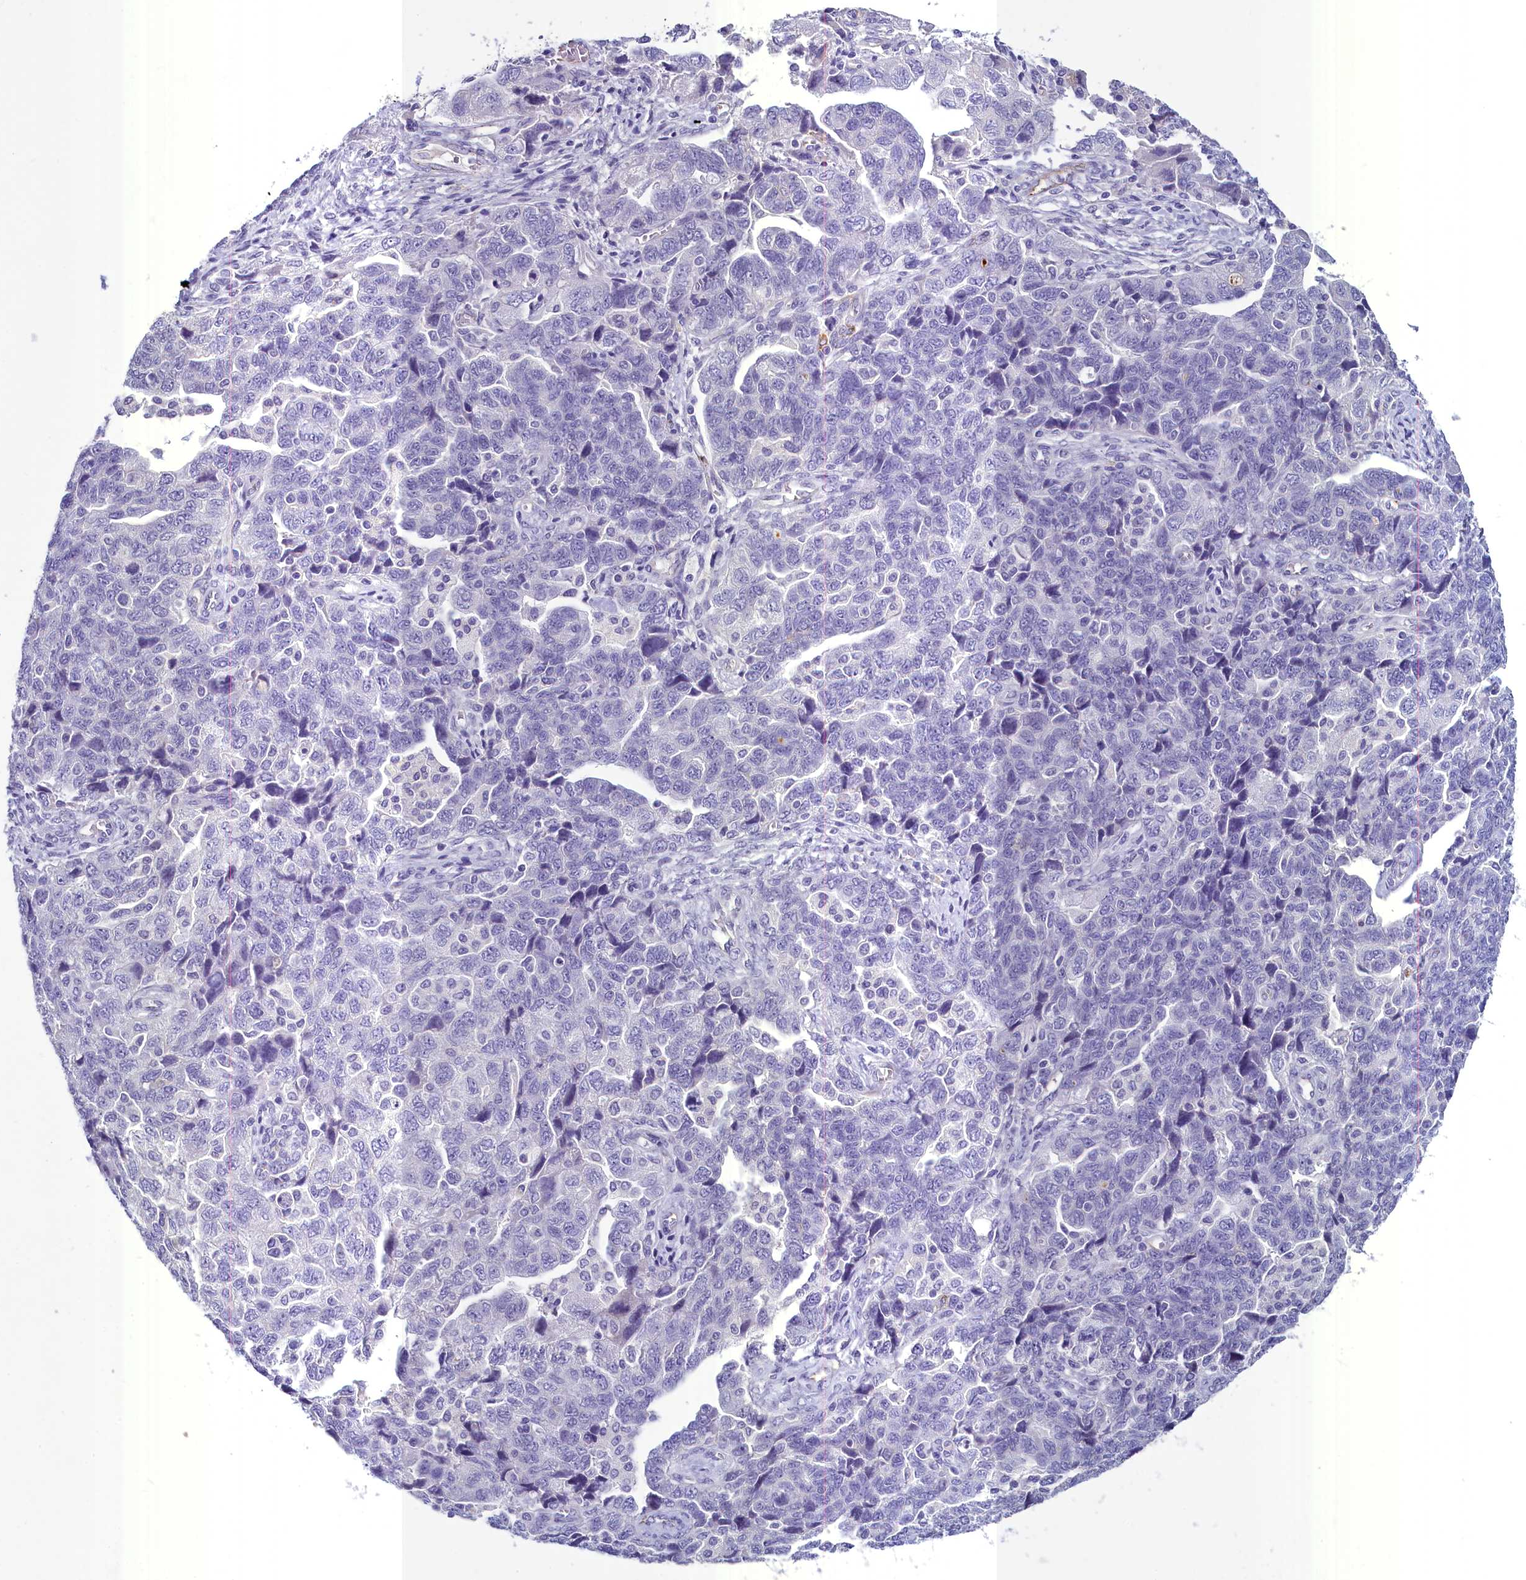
{"staining": {"intensity": "negative", "quantity": "none", "location": "none"}, "tissue": "ovarian cancer", "cell_type": "Tumor cells", "image_type": "cancer", "snomed": [{"axis": "morphology", "description": "Carcinoma, NOS"}, {"axis": "morphology", "description": "Cystadenocarcinoma, serous, NOS"}, {"axis": "topography", "description": "Ovary"}], "caption": "The immunohistochemistry (IHC) image has no significant positivity in tumor cells of ovarian cancer tissue.", "gene": "INSC", "patient": {"sex": "female", "age": 69}}